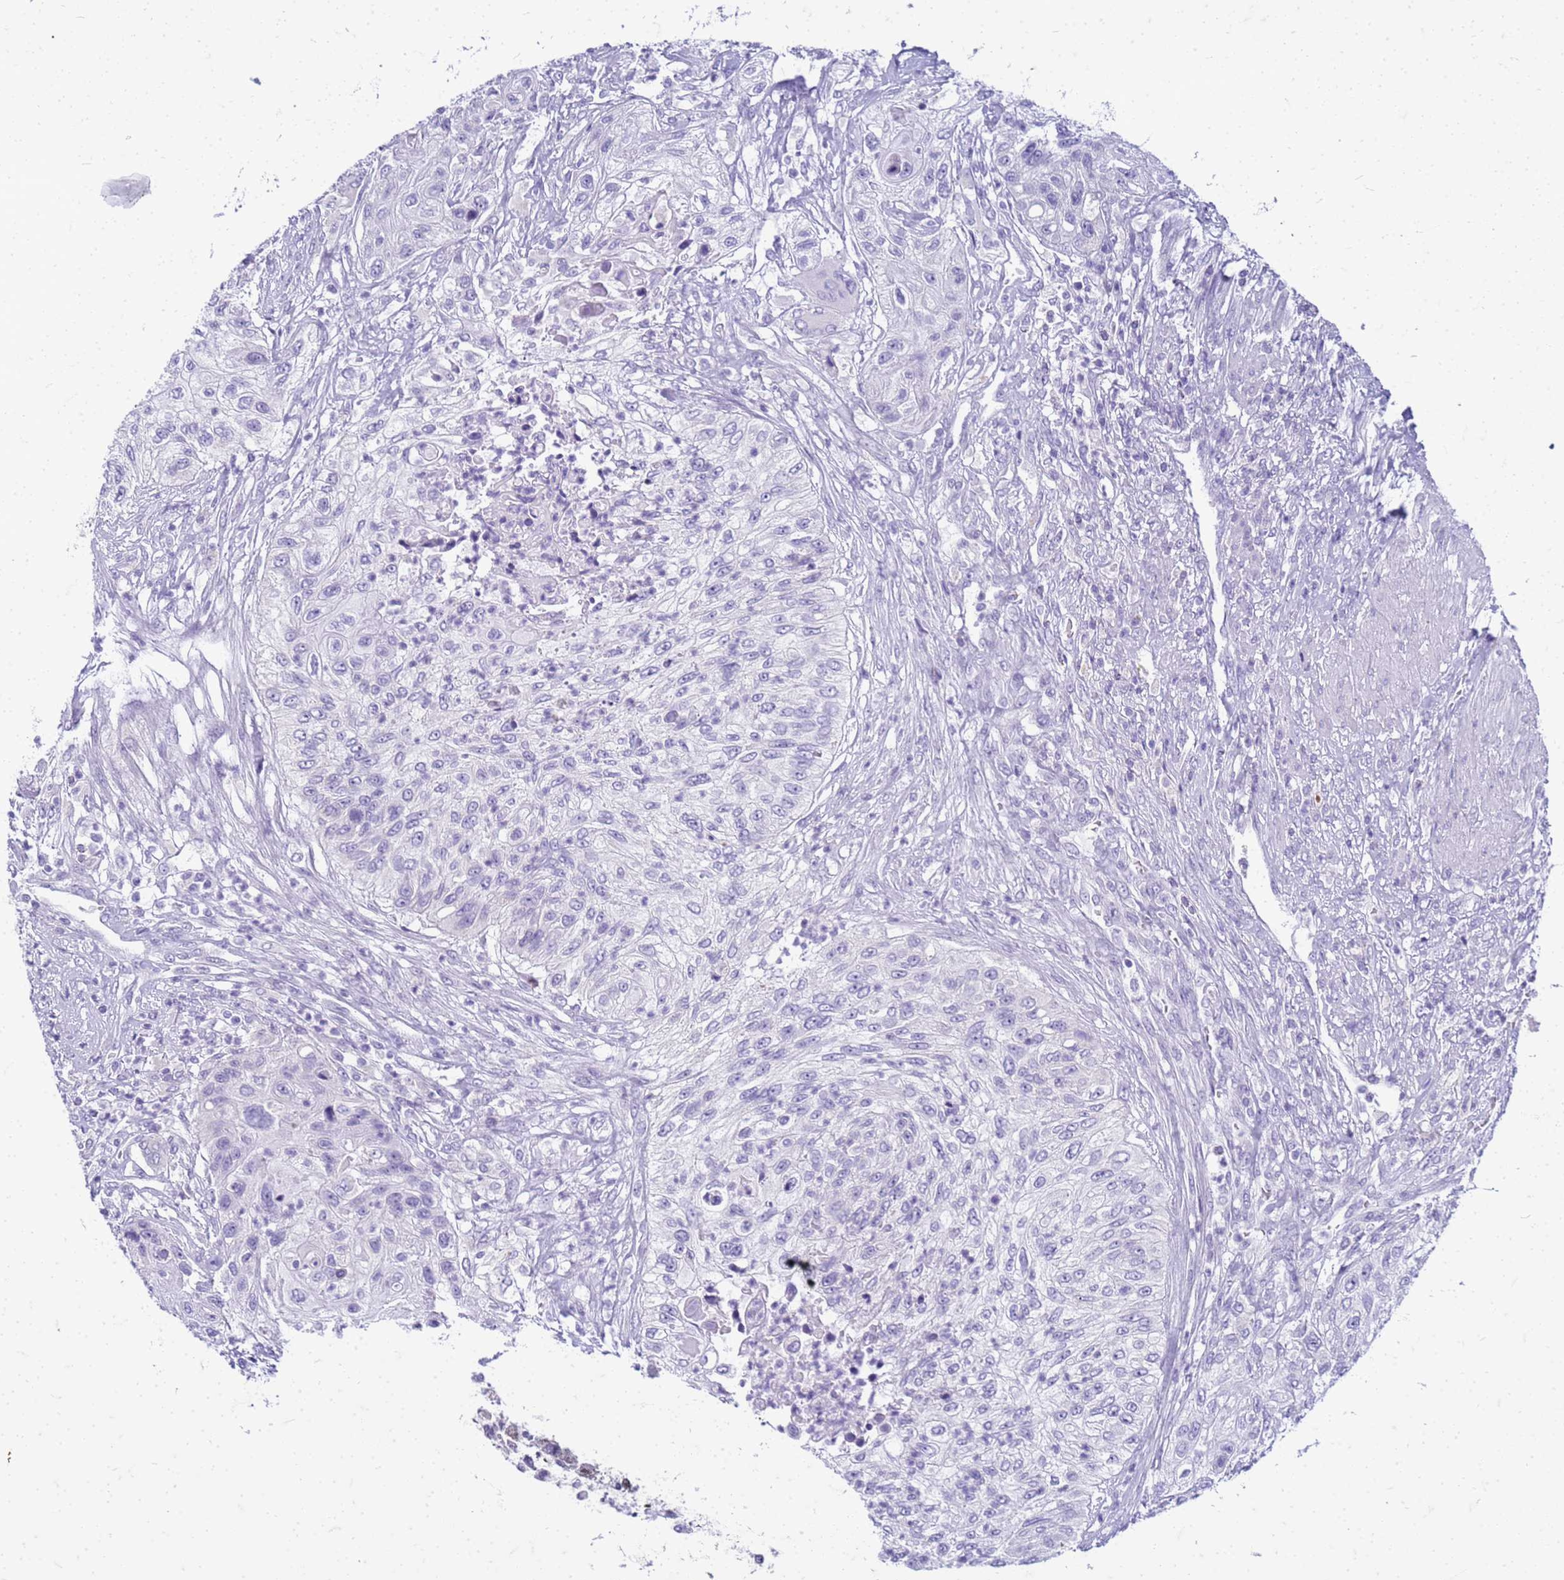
{"staining": {"intensity": "negative", "quantity": "none", "location": "none"}, "tissue": "urothelial cancer", "cell_type": "Tumor cells", "image_type": "cancer", "snomed": [{"axis": "morphology", "description": "Urothelial carcinoma, High grade"}, {"axis": "topography", "description": "Urinary bladder"}], "caption": "IHC of human urothelial cancer demonstrates no positivity in tumor cells.", "gene": "CFAP100", "patient": {"sex": "female", "age": 60}}